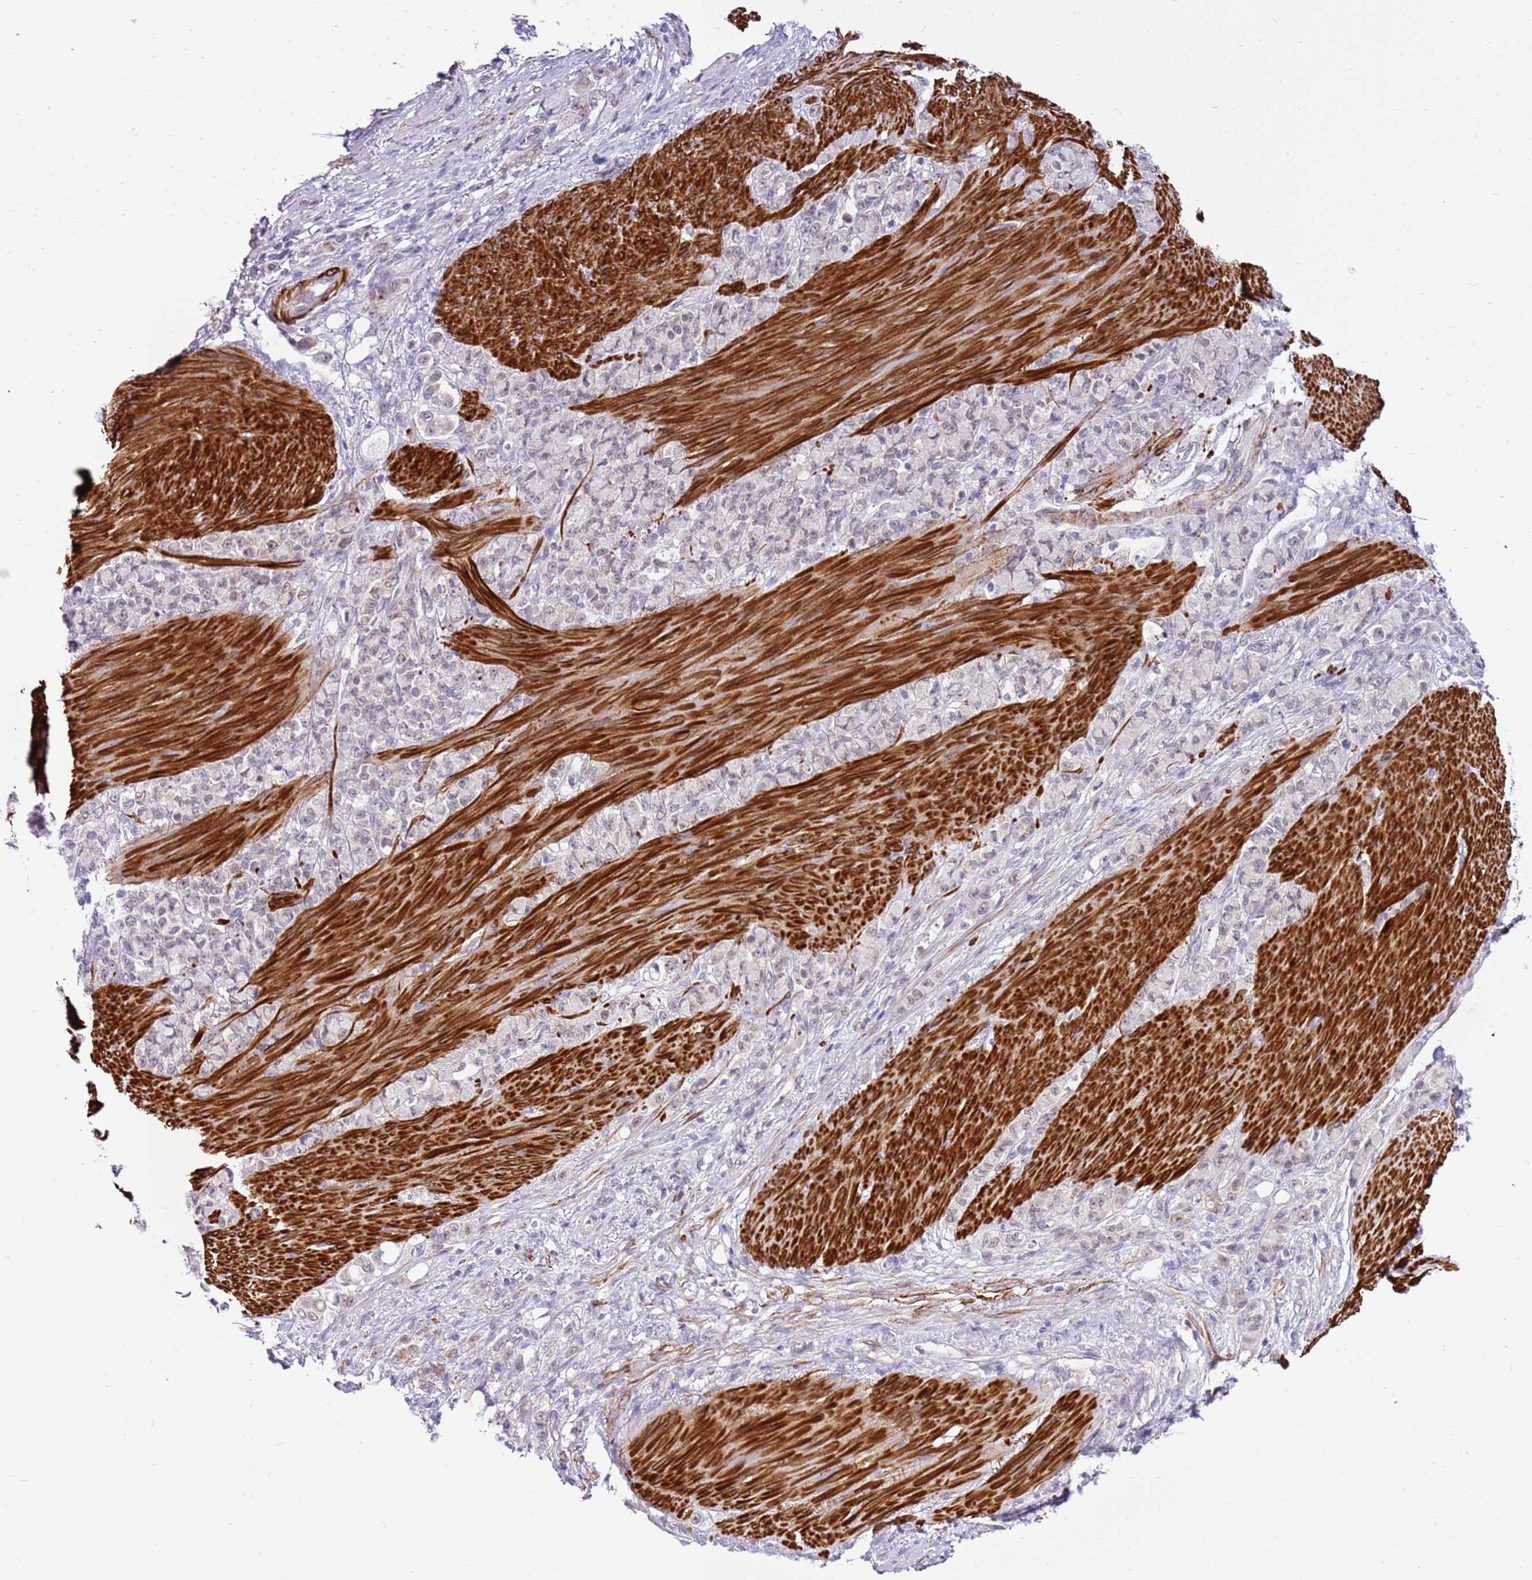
{"staining": {"intensity": "weak", "quantity": "<25%", "location": "nuclear"}, "tissue": "stomach cancer", "cell_type": "Tumor cells", "image_type": "cancer", "snomed": [{"axis": "morphology", "description": "Normal tissue, NOS"}, {"axis": "morphology", "description": "Adenocarcinoma, NOS"}, {"axis": "topography", "description": "Stomach"}], "caption": "Tumor cells show no significant staining in stomach cancer. (DAB (3,3'-diaminobenzidine) immunohistochemistry (IHC), high magnification).", "gene": "SMIM4", "patient": {"sex": "female", "age": 79}}